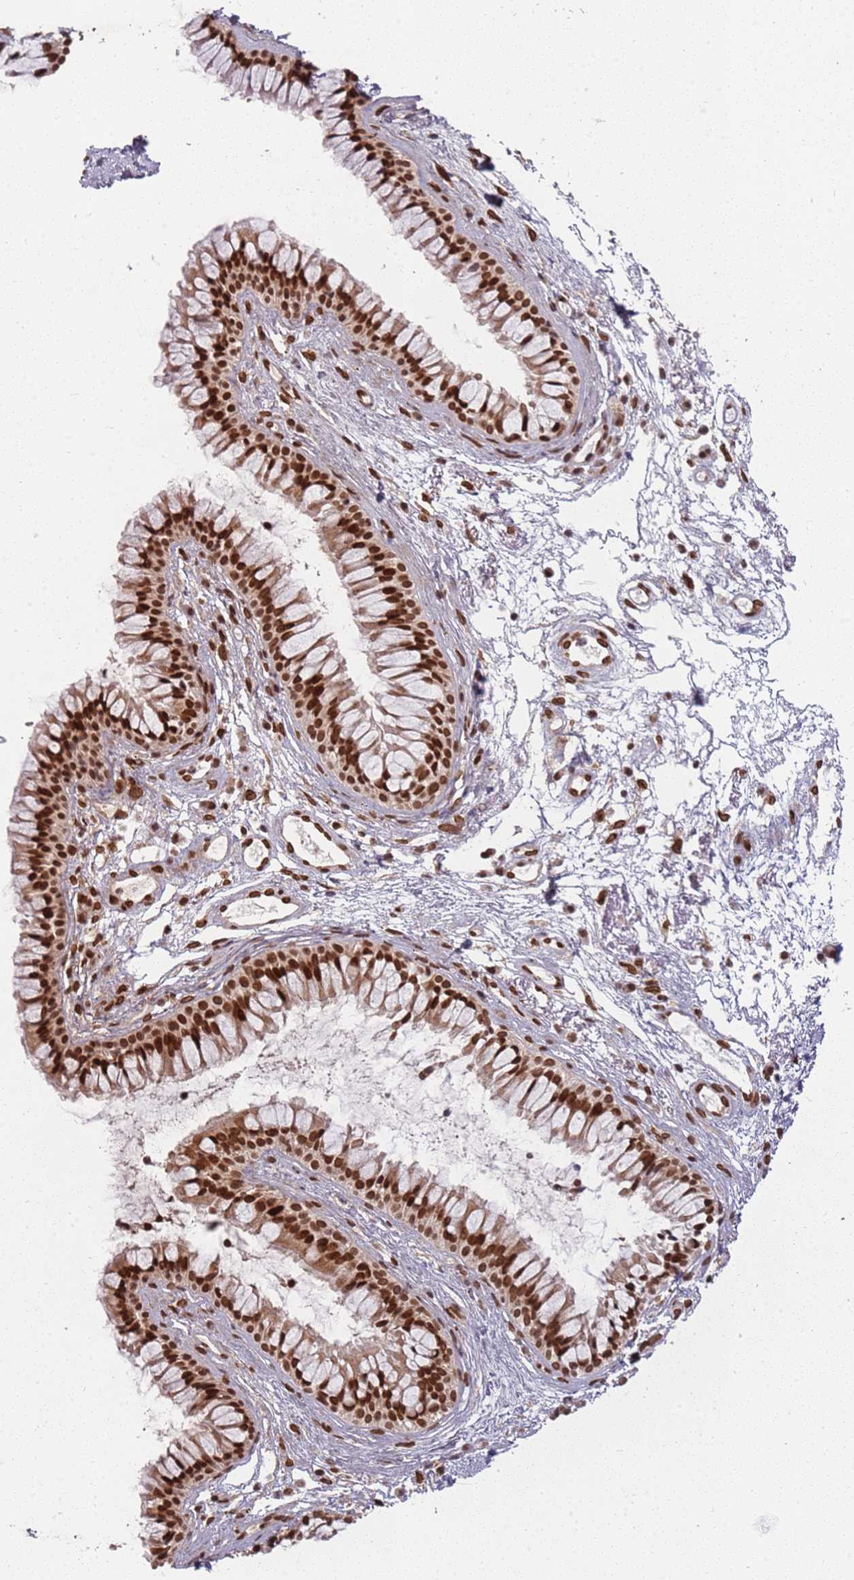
{"staining": {"intensity": "strong", "quantity": ">75%", "location": "nuclear"}, "tissue": "nasopharynx", "cell_type": "Respiratory epithelial cells", "image_type": "normal", "snomed": [{"axis": "morphology", "description": "Normal tissue, NOS"}, {"axis": "topography", "description": "Nasopharynx"}], "caption": "DAB immunohistochemical staining of benign nasopharynx shows strong nuclear protein positivity in approximately >75% of respiratory epithelial cells.", "gene": "TENT4A", "patient": {"sex": "male", "age": 82}}